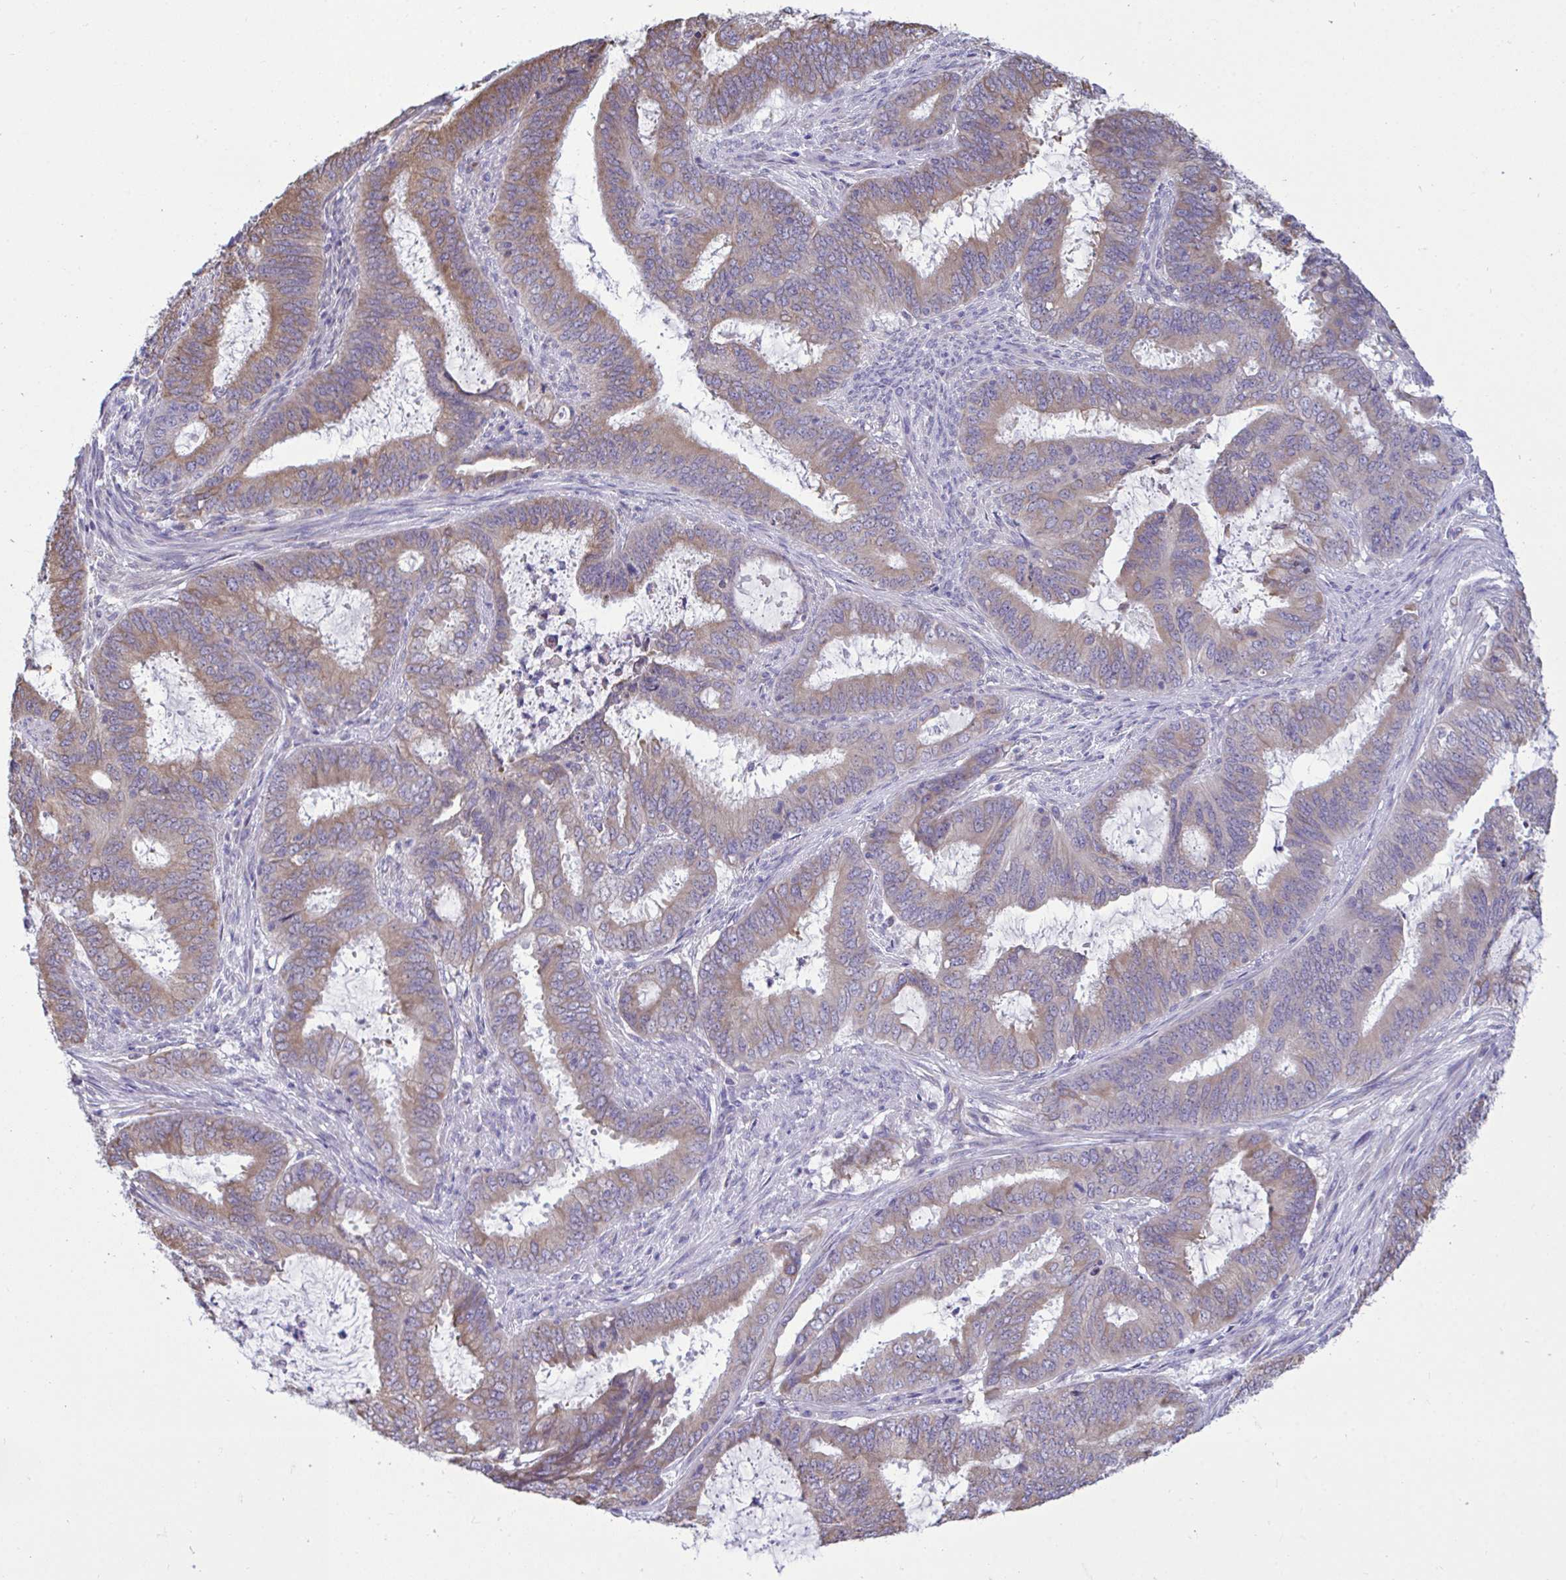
{"staining": {"intensity": "moderate", "quantity": "25%-75%", "location": "cytoplasmic/membranous"}, "tissue": "endometrial cancer", "cell_type": "Tumor cells", "image_type": "cancer", "snomed": [{"axis": "morphology", "description": "Adenocarcinoma, NOS"}, {"axis": "topography", "description": "Endometrium"}], "caption": "Immunohistochemical staining of human endometrial cancer (adenocarcinoma) exhibits medium levels of moderate cytoplasmic/membranous protein expression in approximately 25%-75% of tumor cells.", "gene": "PIGK", "patient": {"sex": "female", "age": 51}}